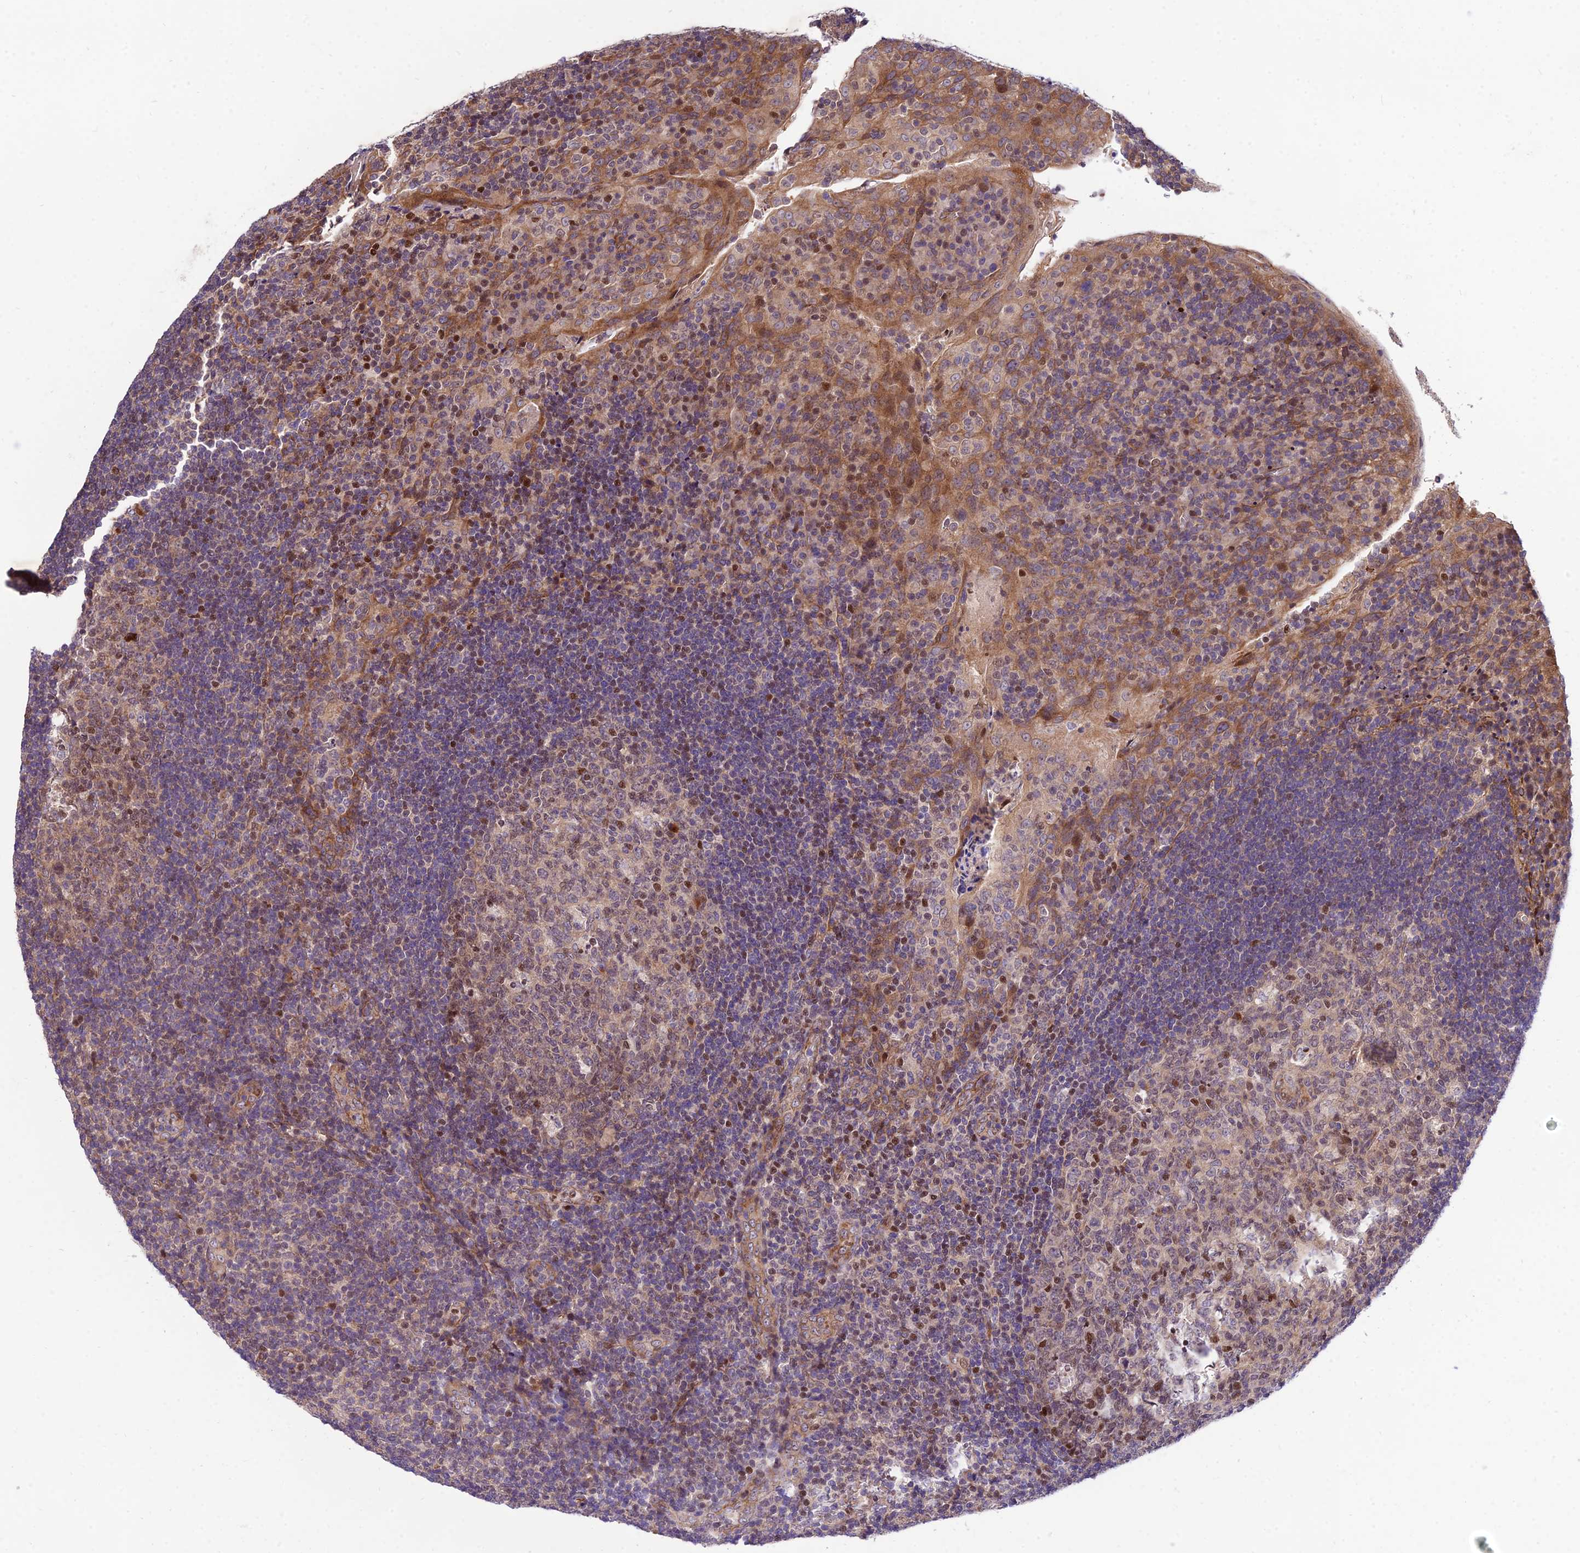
{"staining": {"intensity": "moderate", "quantity": "<25%", "location": "cytoplasmic/membranous"}, "tissue": "tonsil", "cell_type": "Germinal center cells", "image_type": "normal", "snomed": [{"axis": "morphology", "description": "Normal tissue, NOS"}, {"axis": "topography", "description": "Tonsil"}], "caption": "Tonsil stained with IHC shows moderate cytoplasmic/membranous positivity in approximately <25% of germinal center cells. Immunohistochemistry stains the protein in brown and the nuclei are stained blue.", "gene": "SMG6", "patient": {"sex": "male", "age": 17}}